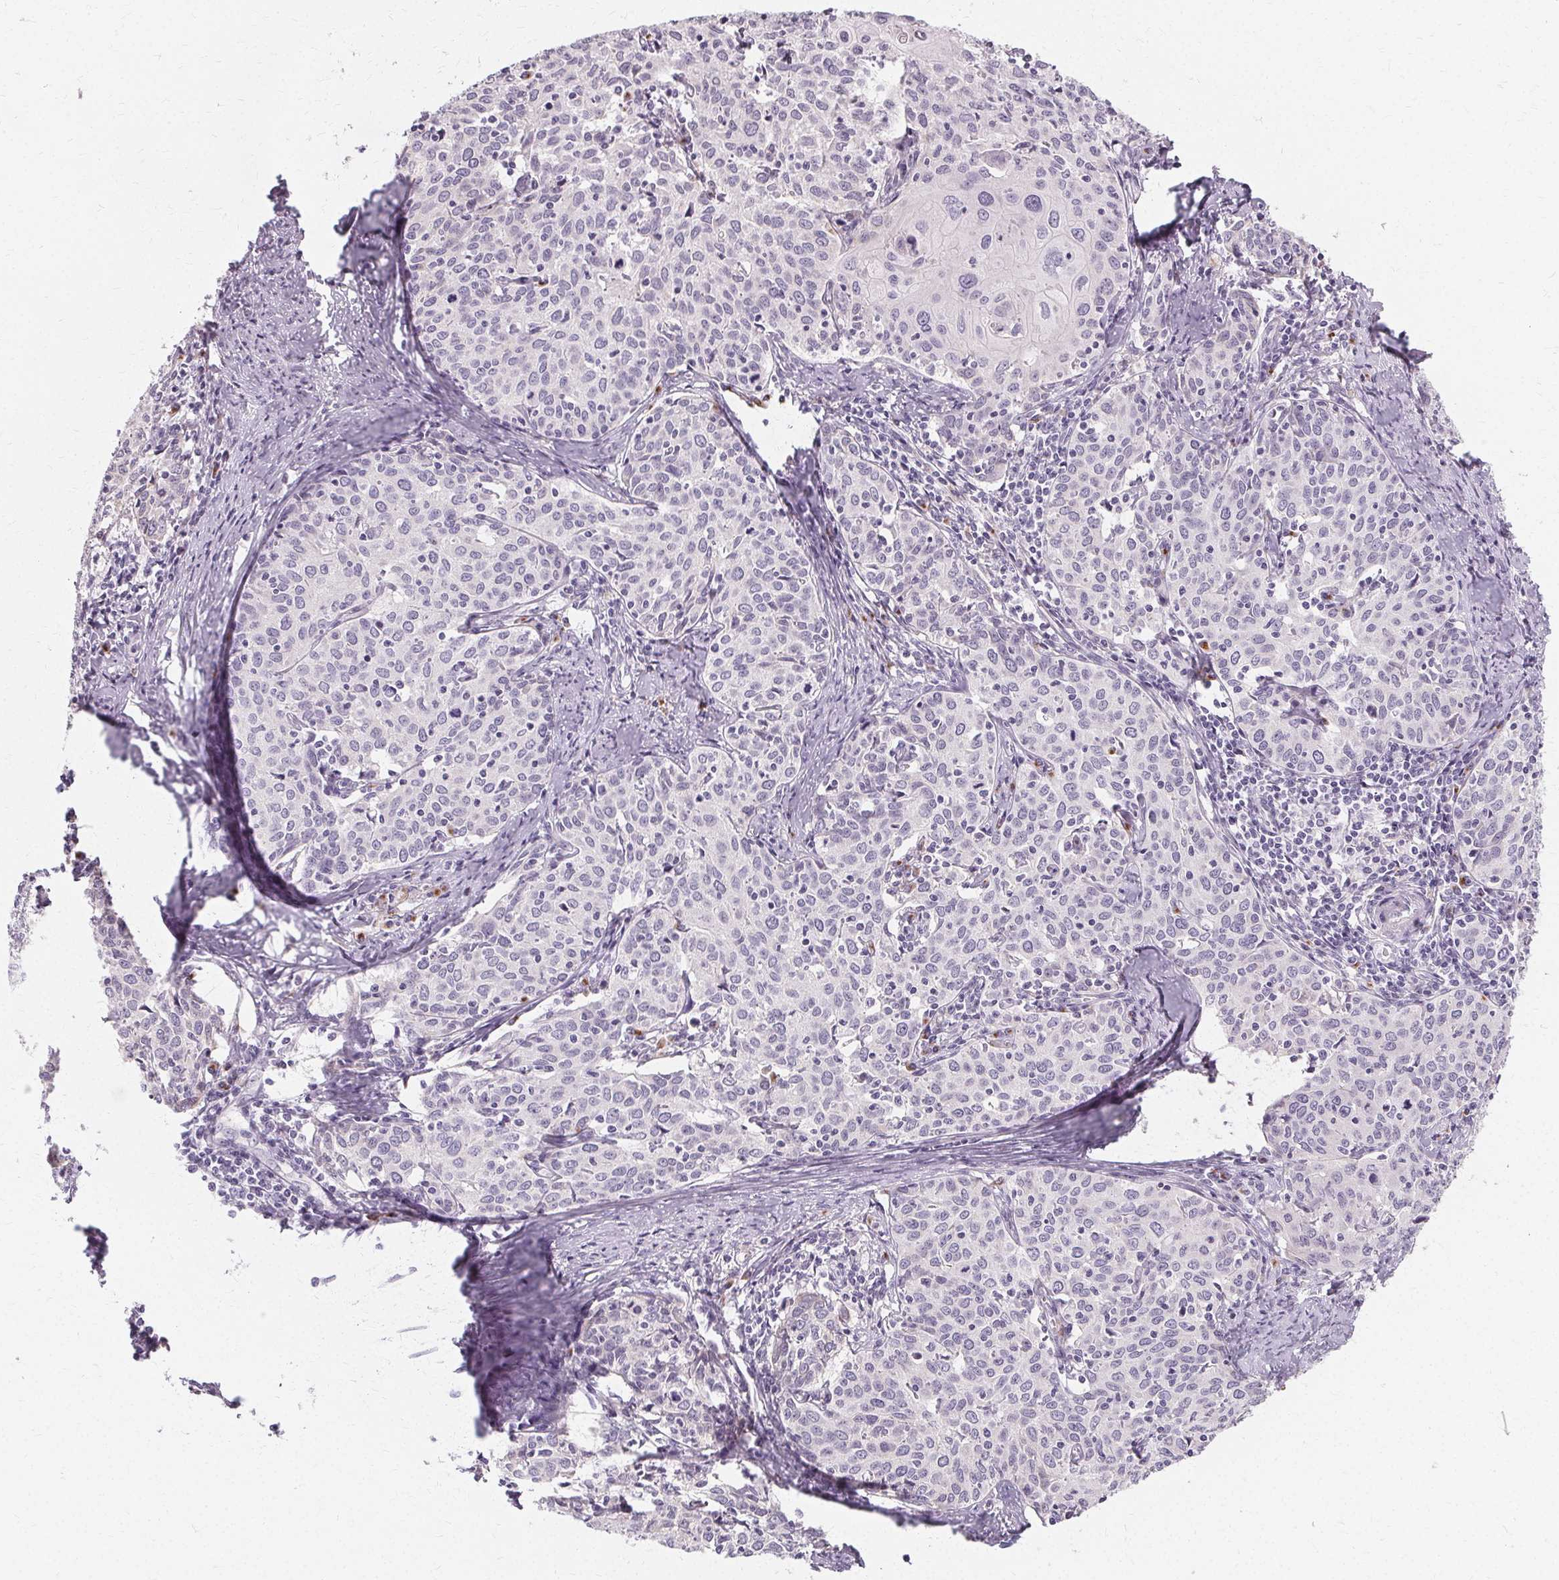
{"staining": {"intensity": "negative", "quantity": "none", "location": "none"}, "tissue": "cervical cancer", "cell_type": "Tumor cells", "image_type": "cancer", "snomed": [{"axis": "morphology", "description": "Squamous cell carcinoma, NOS"}, {"axis": "topography", "description": "Cervix"}], "caption": "This image is of squamous cell carcinoma (cervical) stained with immunohistochemistry (IHC) to label a protein in brown with the nuclei are counter-stained blue. There is no positivity in tumor cells. The staining was performed using DAB to visualize the protein expression in brown, while the nuclei were stained in blue with hematoxylin (Magnification: 20x).", "gene": "FCRL3", "patient": {"sex": "female", "age": 62}}